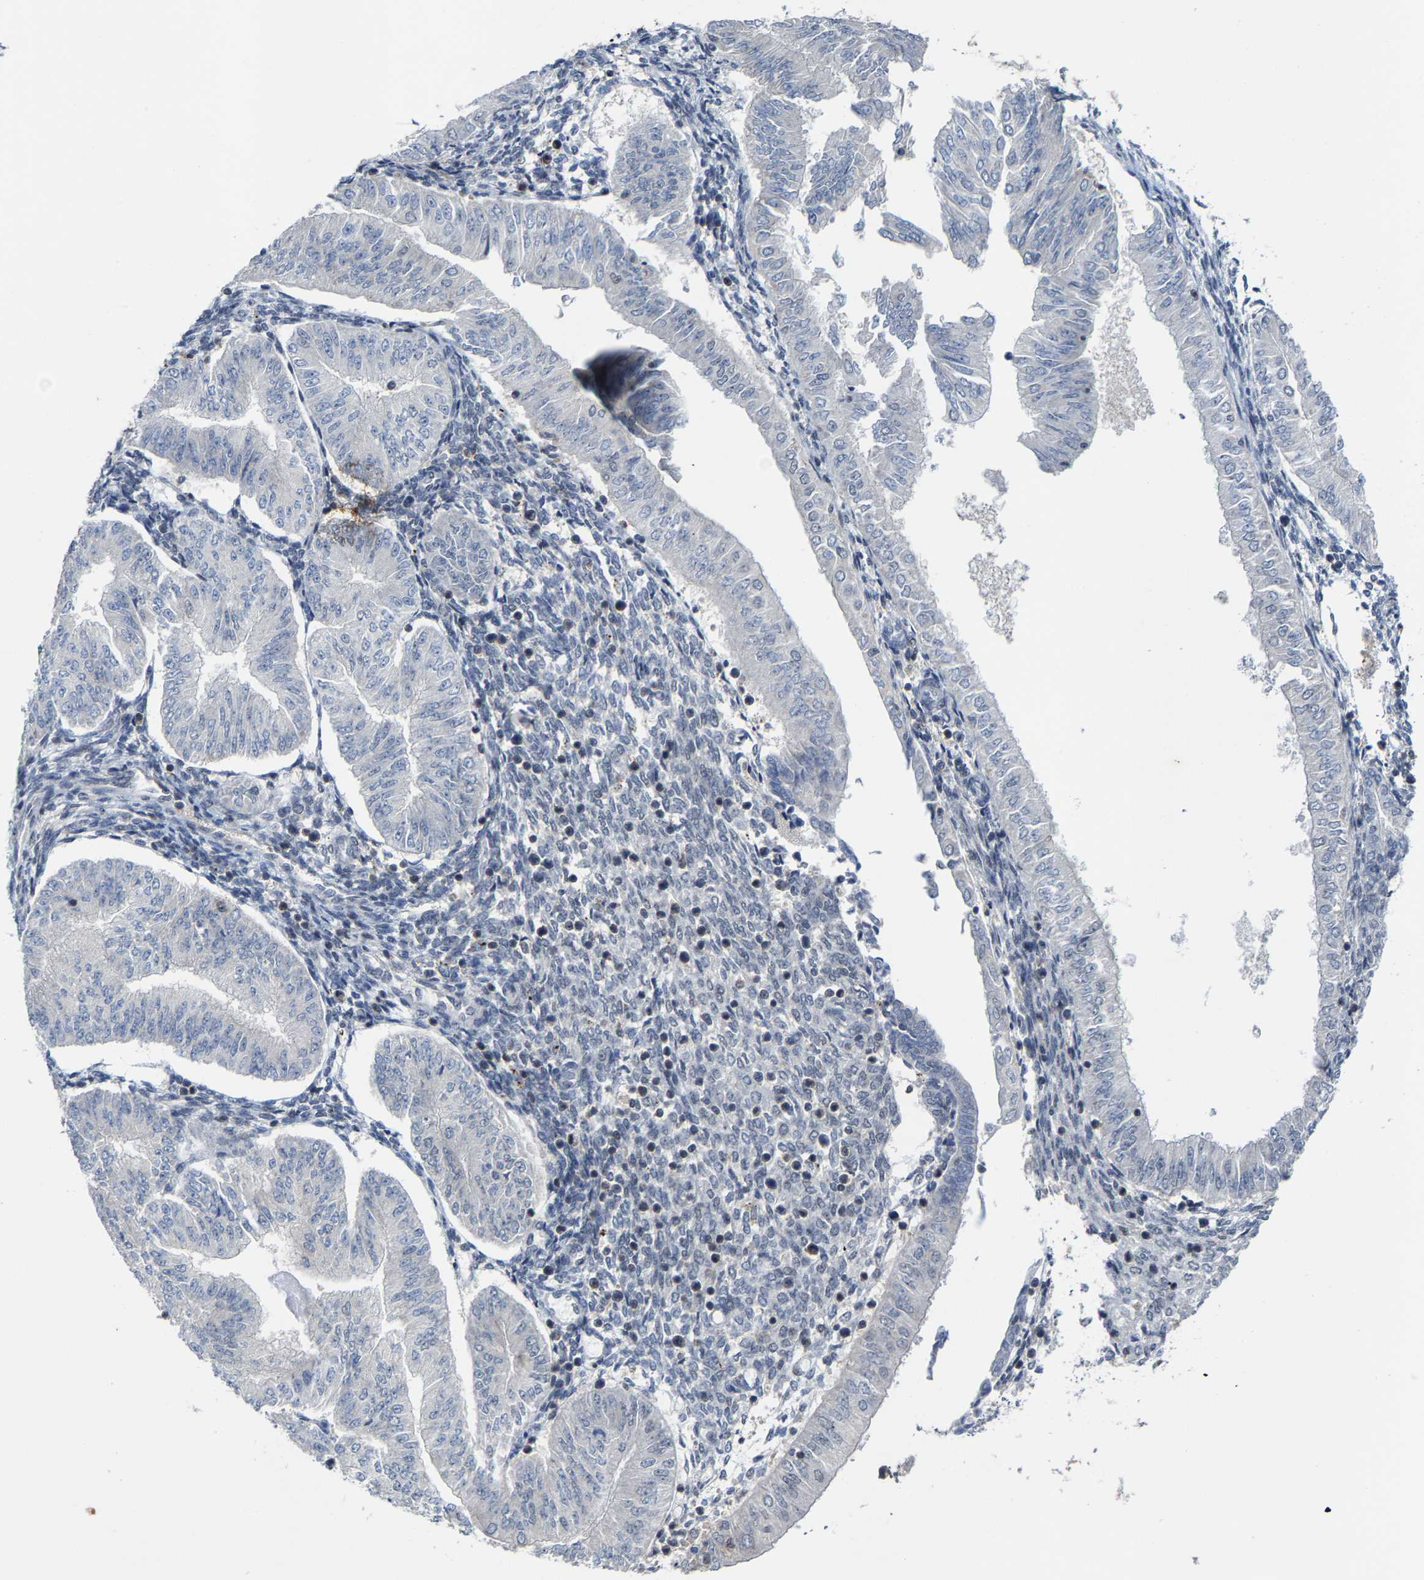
{"staining": {"intensity": "negative", "quantity": "none", "location": "none"}, "tissue": "endometrial cancer", "cell_type": "Tumor cells", "image_type": "cancer", "snomed": [{"axis": "morphology", "description": "Normal tissue, NOS"}, {"axis": "morphology", "description": "Adenocarcinoma, NOS"}, {"axis": "topography", "description": "Endometrium"}], "caption": "Protein analysis of endometrial adenocarcinoma demonstrates no significant expression in tumor cells.", "gene": "FGD3", "patient": {"sex": "female", "age": 53}}